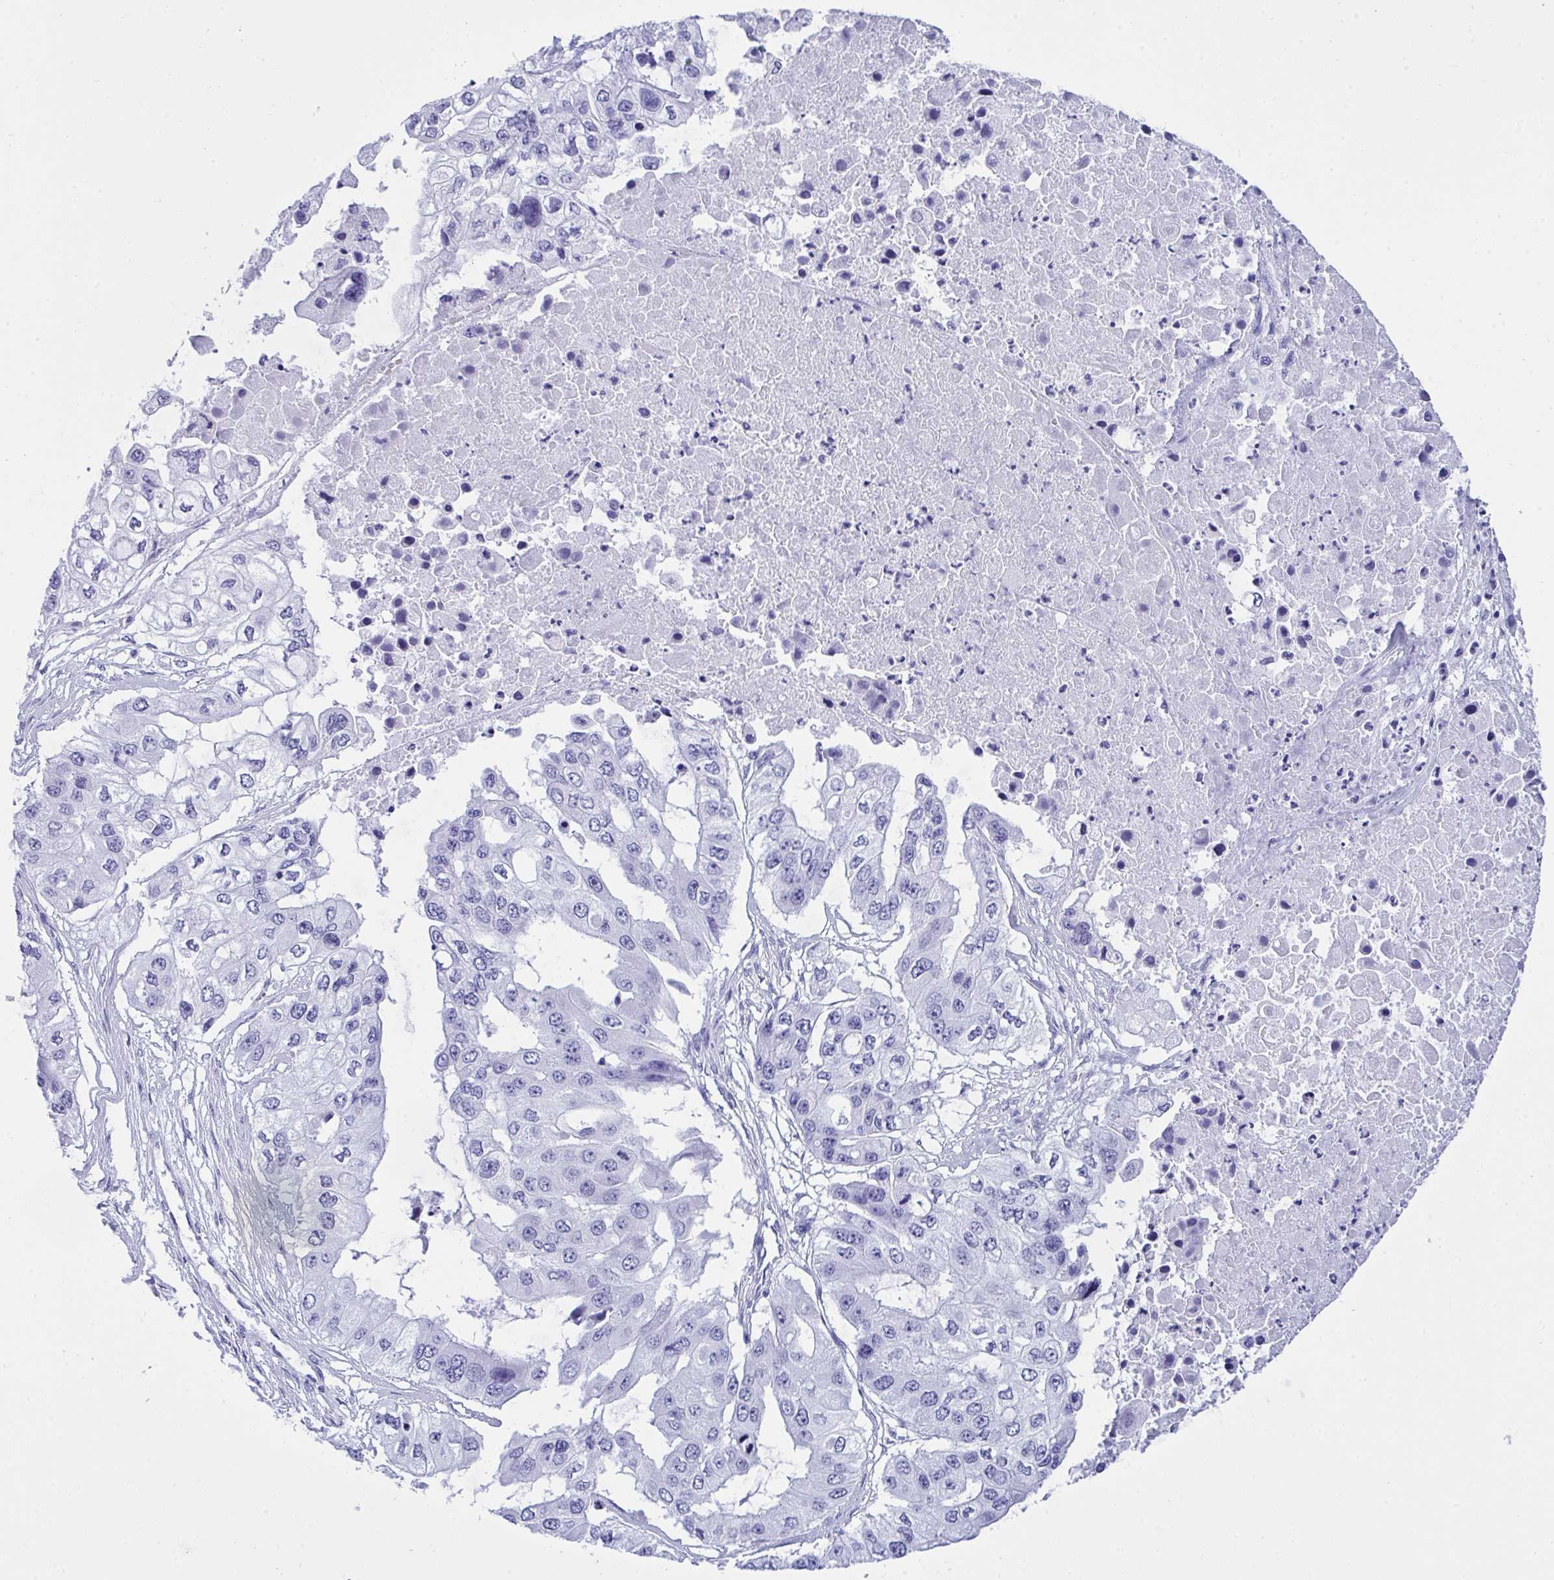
{"staining": {"intensity": "negative", "quantity": "none", "location": "none"}, "tissue": "ovarian cancer", "cell_type": "Tumor cells", "image_type": "cancer", "snomed": [{"axis": "morphology", "description": "Cystadenocarcinoma, serous, NOS"}, {"axis": "topography", "description": "Ovary"}], "caption": "This is a micrograph of immunohistochemistry staining of ovarian cancer, which shows no positivity in tumor cells.", "gene": "THOP1", "patient": {"sex": "female", "age": 56}}